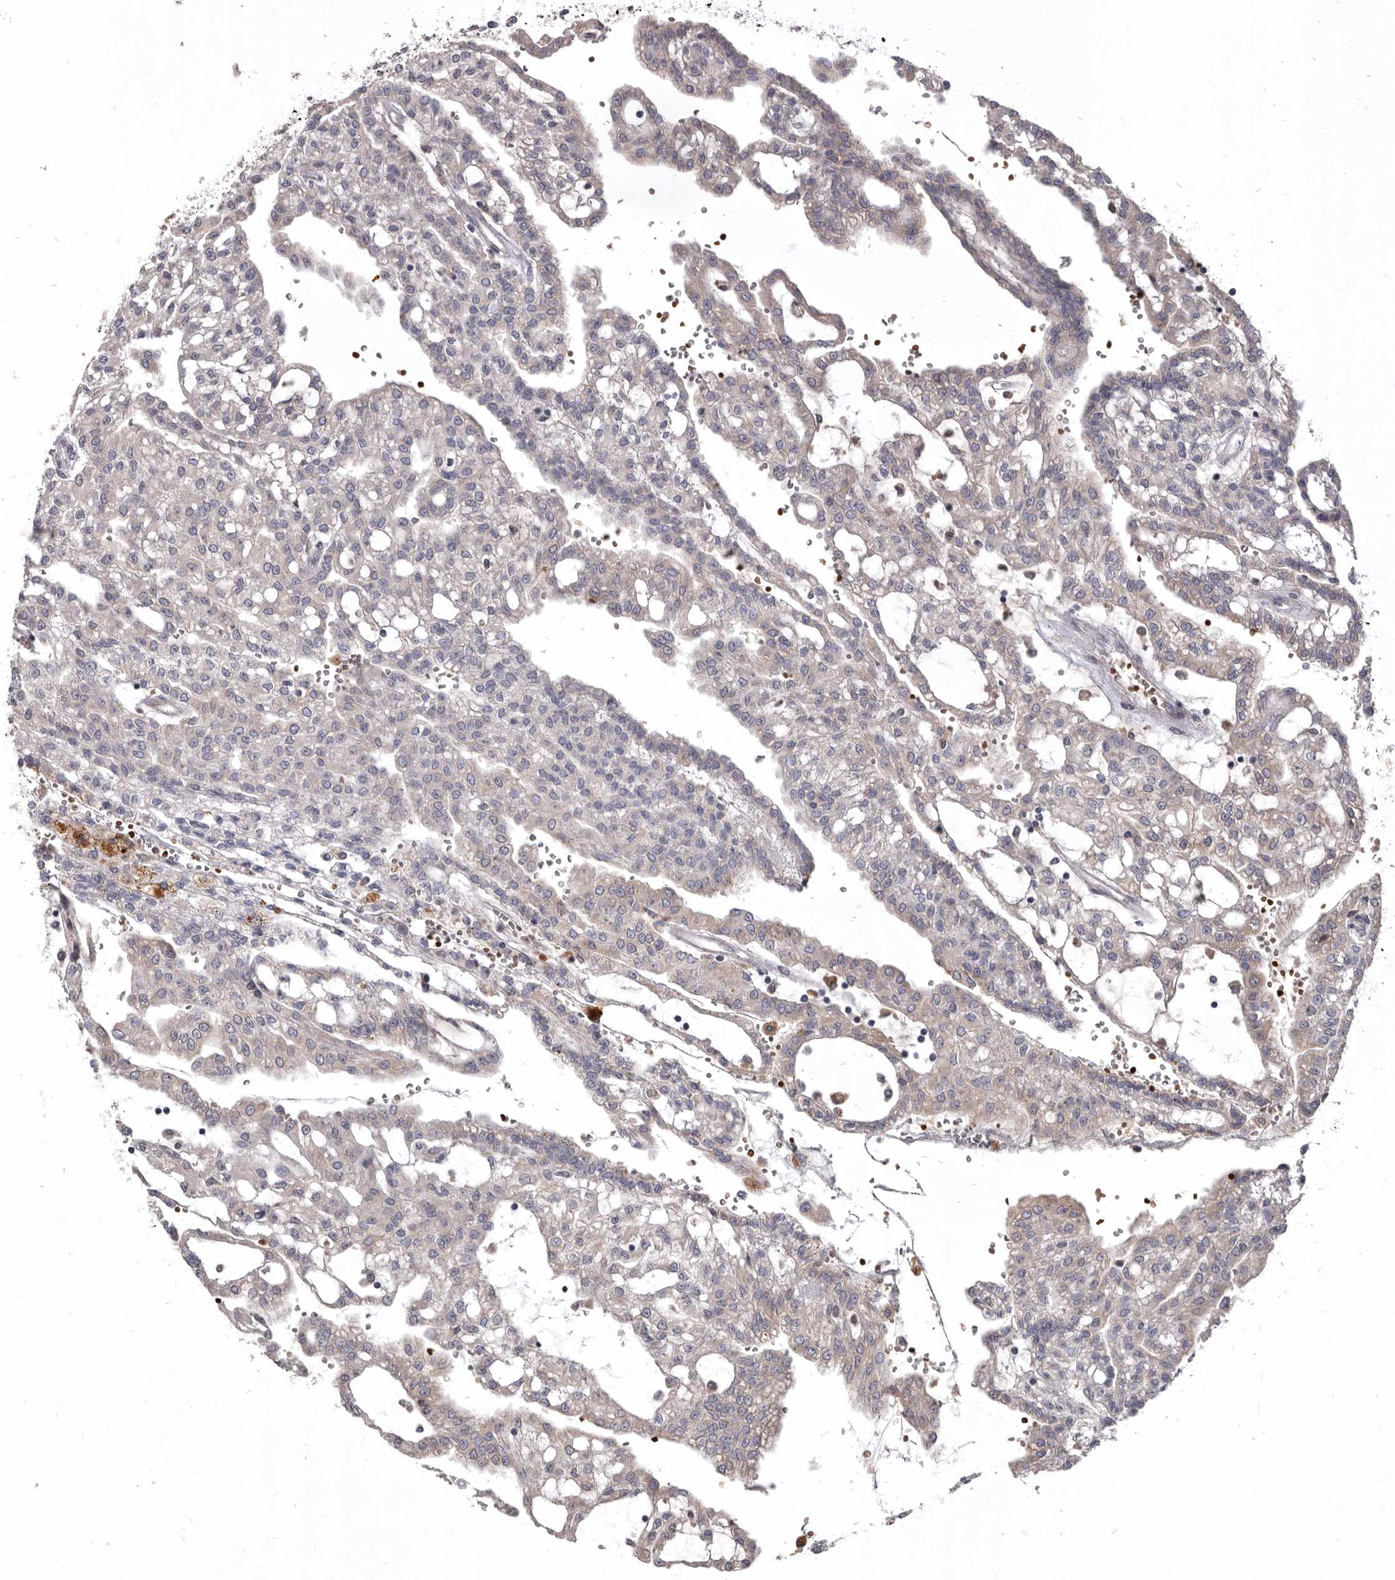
{"staining": {"intensity": "negative", "quantity": "none", "location": "none"}, "tissue": "renal cancer", "cell_type": "Tumor cells", "image_type": "cancer", "snomed": [{"axis": "morphology", "description": "Adenocarcinoma, NOS"}, {"axis": "topography", "description": "Kidney"}], "caption": "Tumor cells are negative for protein expression in human adenocarcinoma (renal).", "gene": "NENF", "patient": {"sex": "male", "age": 63}}